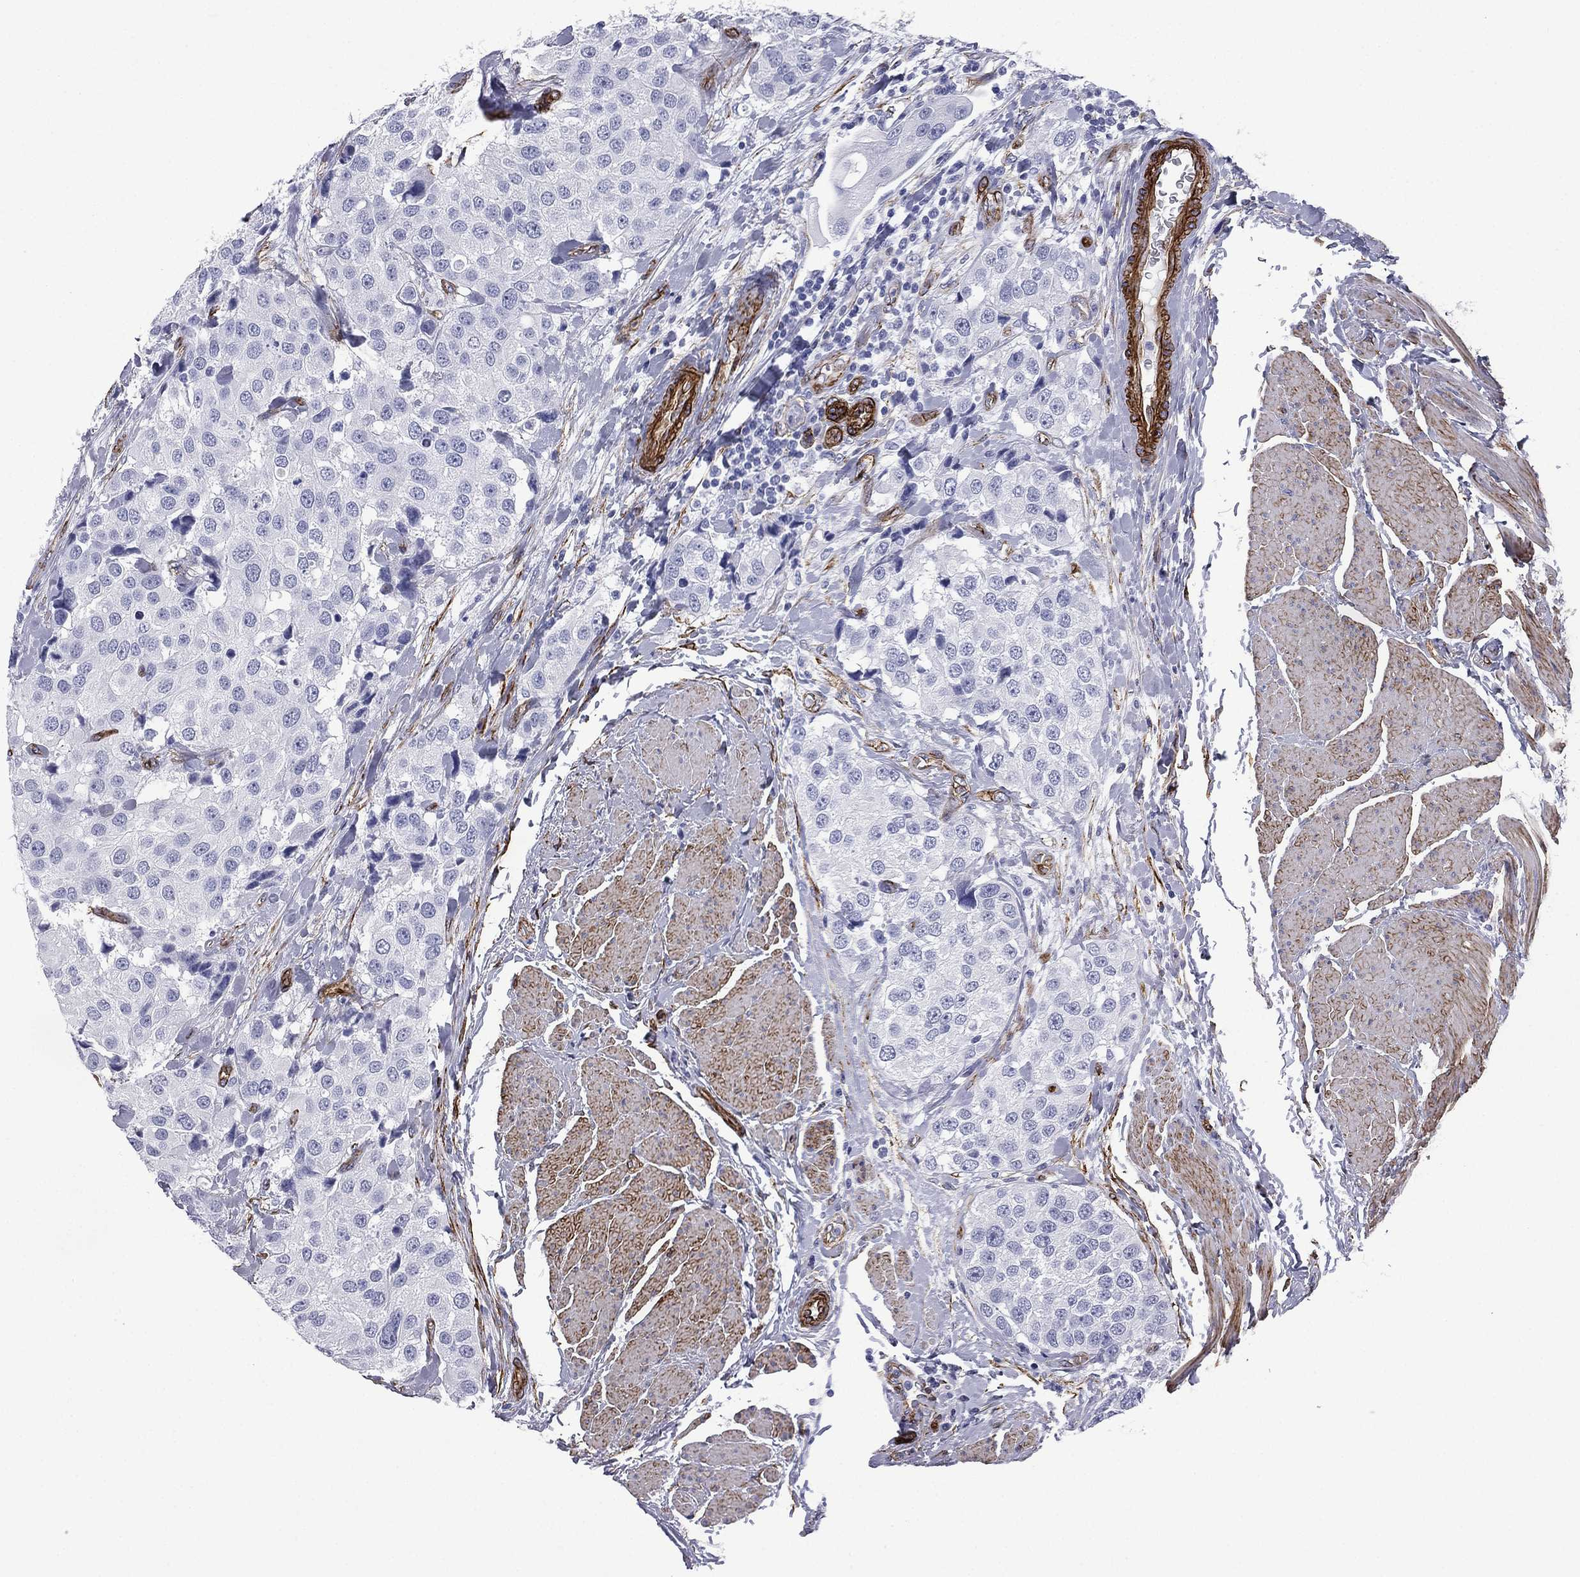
{"staining": {"intensity": "negative", "quantity": "none", "location": "none"}, "tissue": "urothelial cancer", "cell_type": "Tumor cells", "image_type": "cancer", "snomed": [{"axis": "morphology", "description": "Urothelial carcinoma, High grade"}, {"axis": "topography", "description": "Urinary bladder"}], "caption": "Immunohistochemistry (IHC) image of human high-grade urothelial carcinoma stained for a protein (brown), which demonstrates no positivity in tumor cells.", "gene": "CAVIN3", "patient": {"sex": "female", "age": 64}}